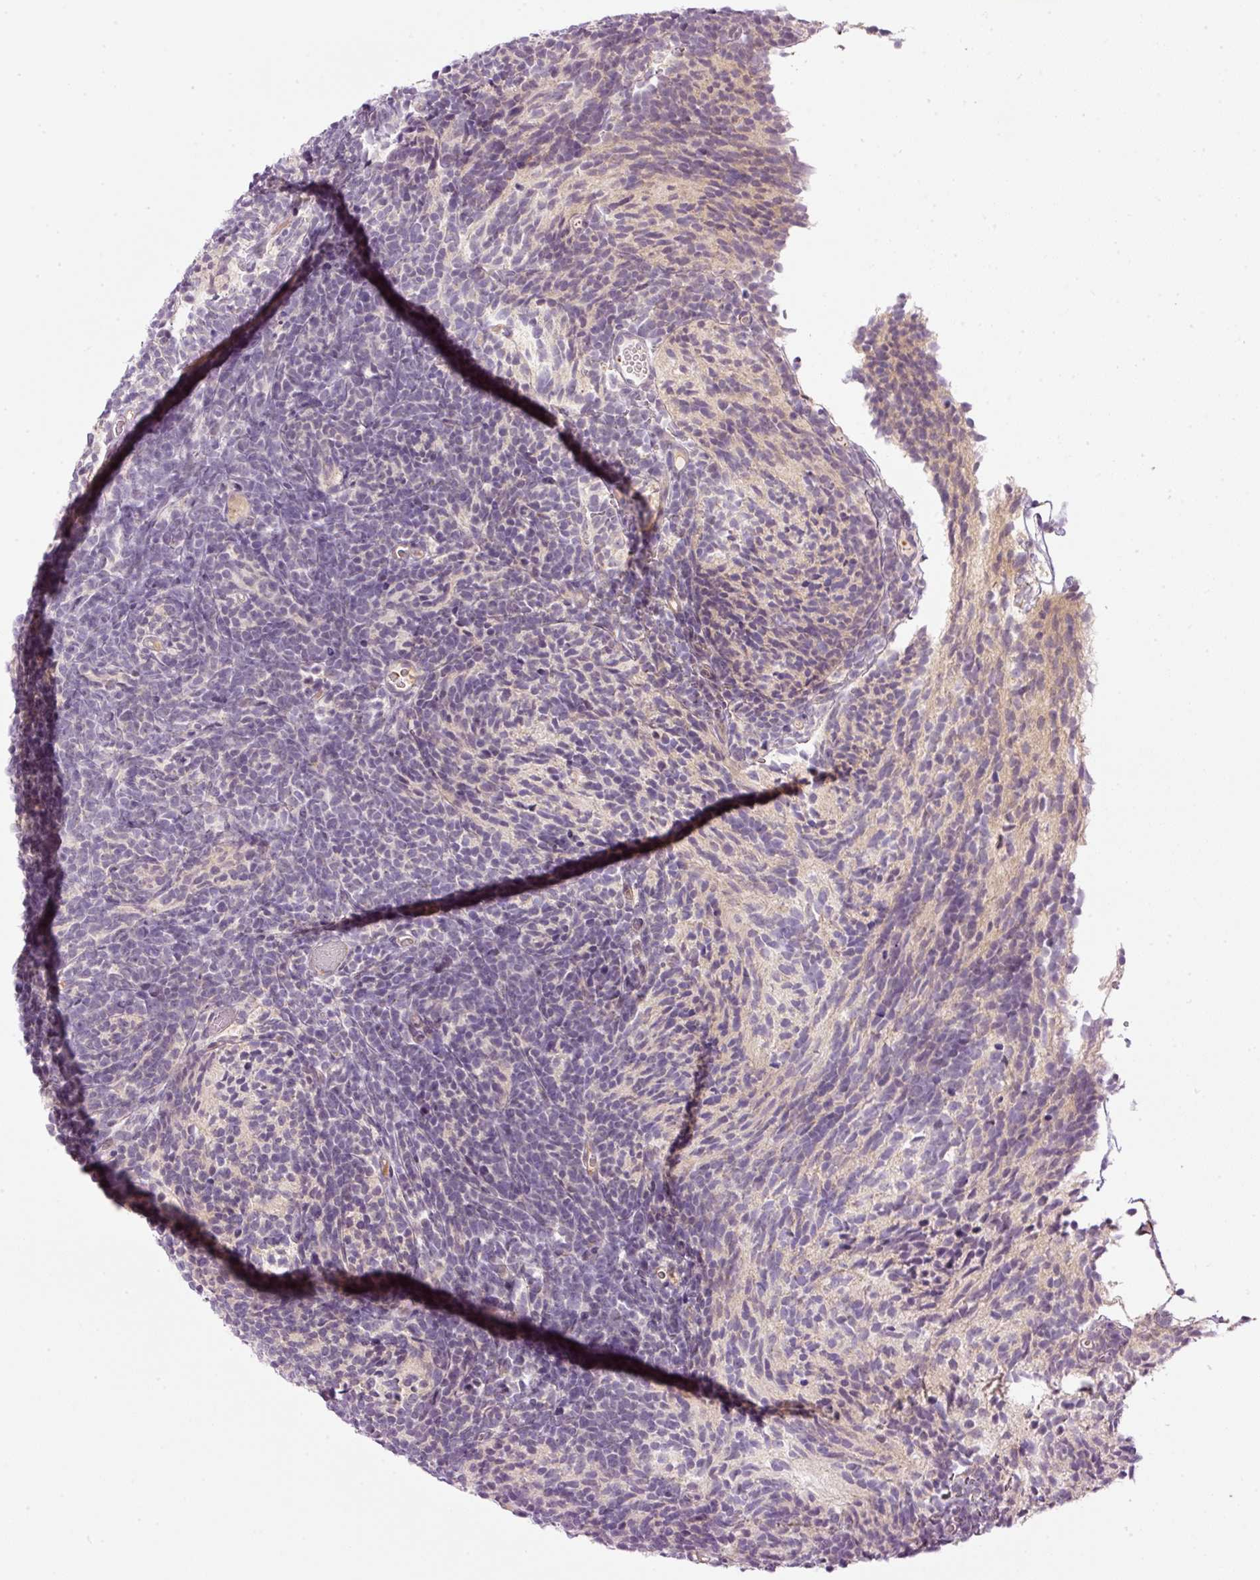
{"staining": {"intensity": "negative", "quantity": "none", "location": "none"}, "tissue": "glioma", "cell_type": "Tumor cells", "image_type": "cancer", "snomed": [{"axis": "morphology", "description": "Glioma, malignant, Low grade"}, {"axis": "topography", "description": "Brain"}], "caption": "Tumor cells show no significant protein expression in glioma.", "gene": "SRC", "patient": {"sex": "female", "age": 1}}